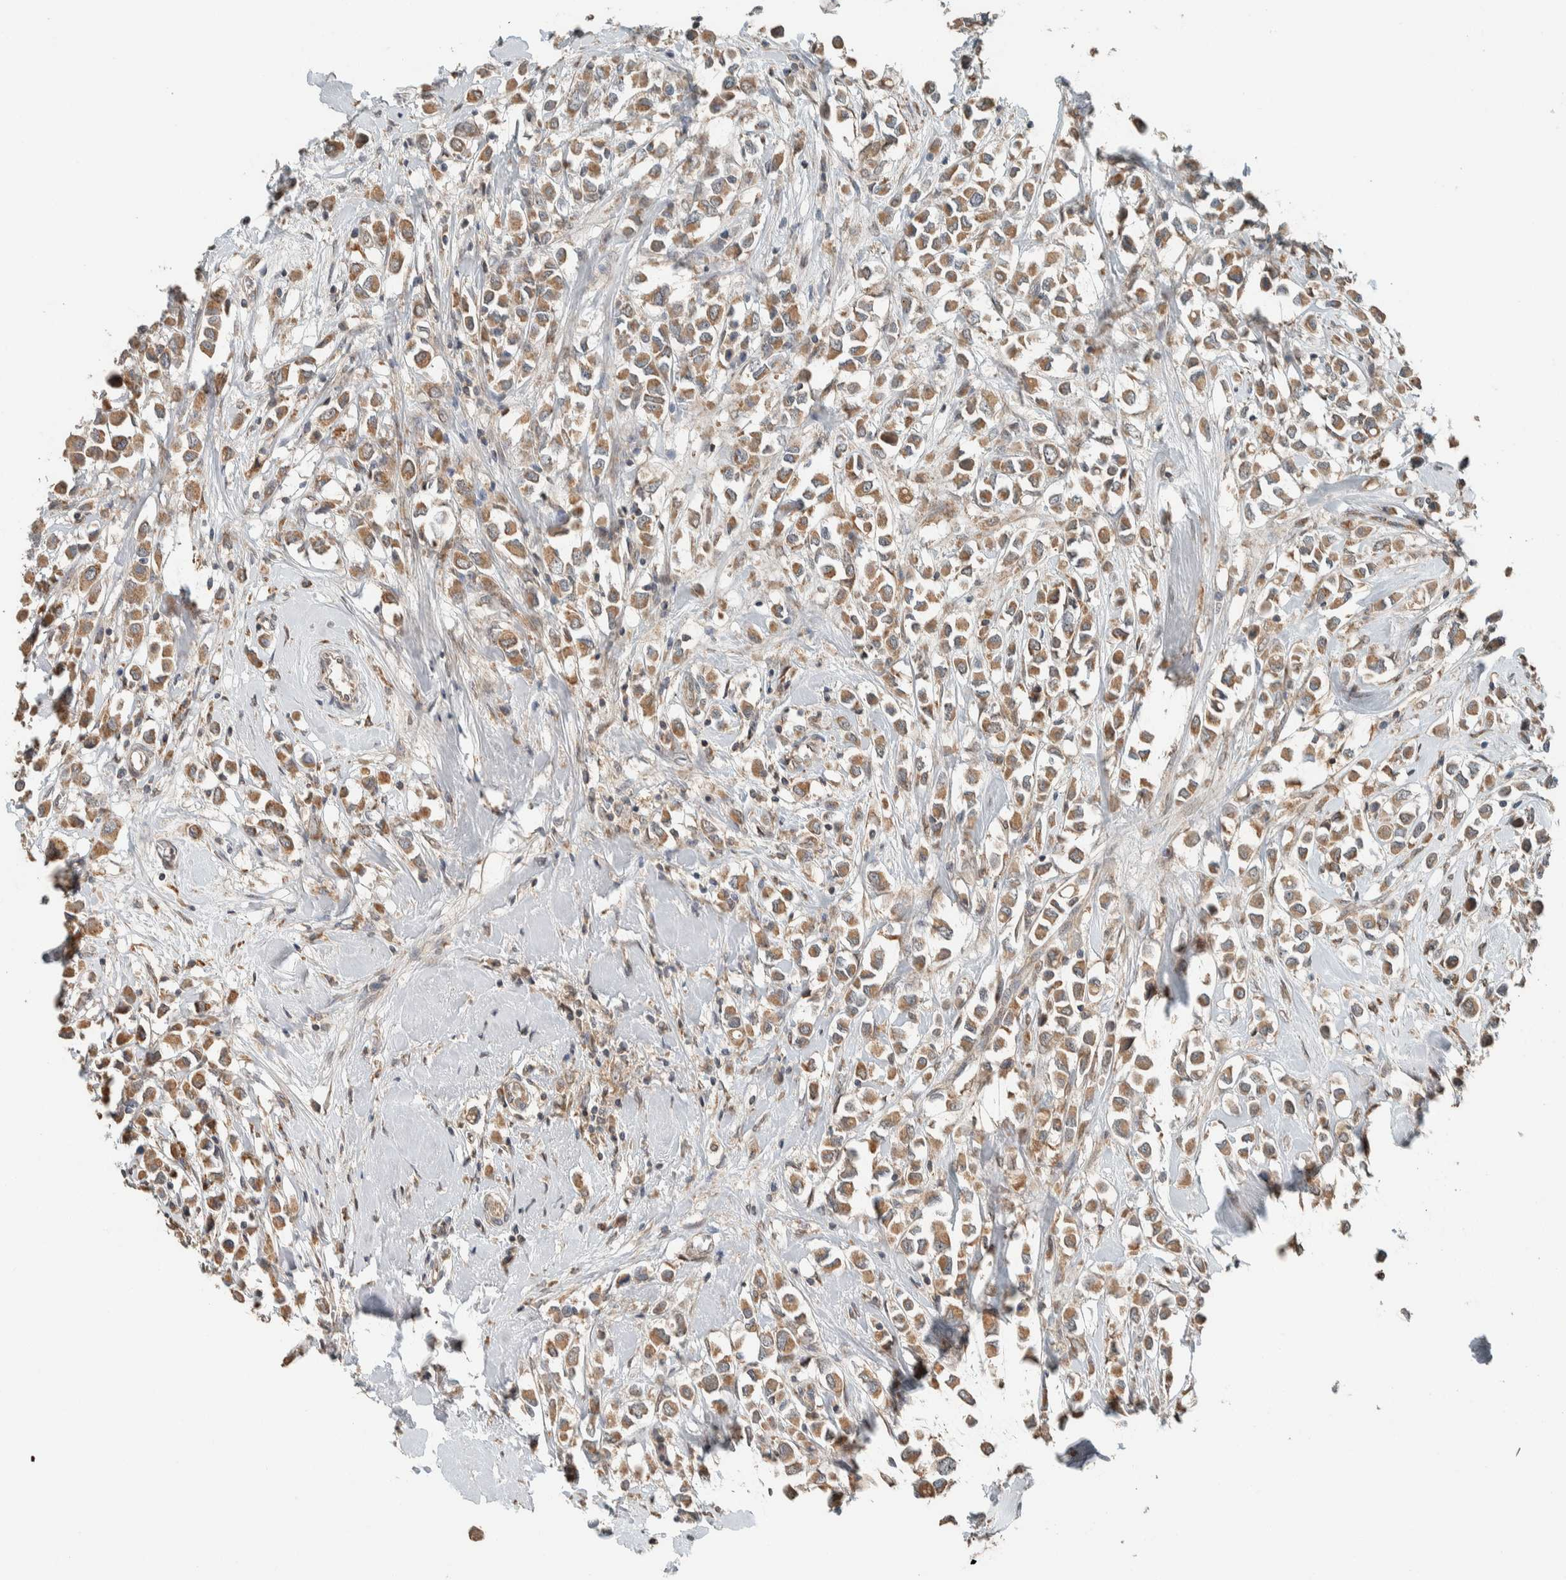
{"staining": {"intensity": "moderate", "quantity": ">75%", "location": "cytoplasmic/membranous"}, "tissue": "breast cancer", "cell_type": "Tumor cells", "image_type": "cancer", "snomed": [{"axis": "morphology", "description": "Duct carcinoma"}, {"axis": "topography", "description": "Breast"}], "caption": "Immunohistochemistry (IHC) of breast cancer (infiltrating ductal carcinoma) exhibits medium levels of moderate cytoplasmic/membranous expression in approximately >75% of tumor cells.", "gene": "NBR1", "patient": {"sex": "female", "age": 61}}